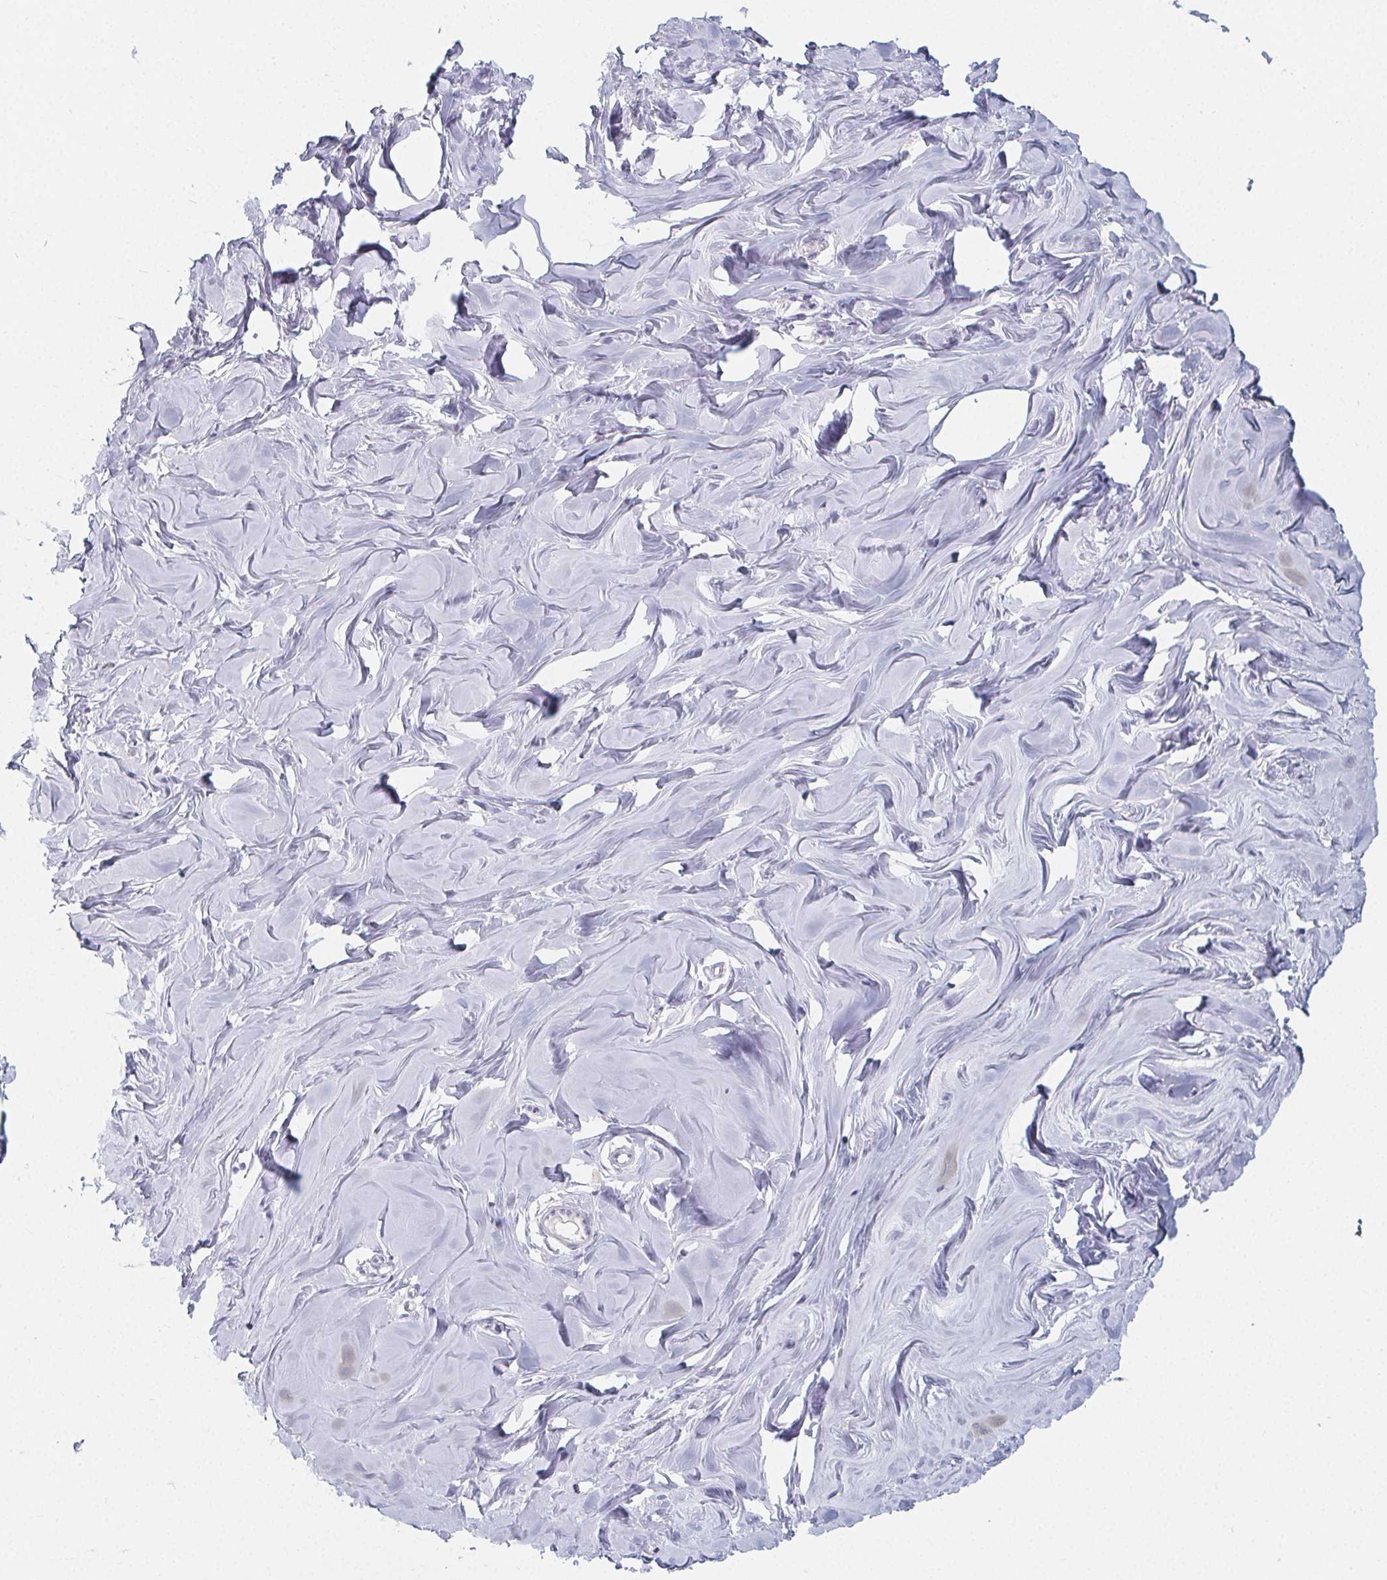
{"staining": {"intensity": "negative", "quantity": "none", "location": "none"}, "tissue": "breast", "cell_type": "Adipocytes", "image_type": "normal", "snomed": [{"axis": "morphology", "description": "Normal tissue, NOS"}, {"axis": "topography", "description": "Breast"}], "caption": "Protein analysis of unremarkable breast demonstrates no significant staining in adipocytes. (DAB IHC with hematoxylin counter stain).", "gene": "GLIPR1L1", "patient": {"sex": "female", "age": 27}}